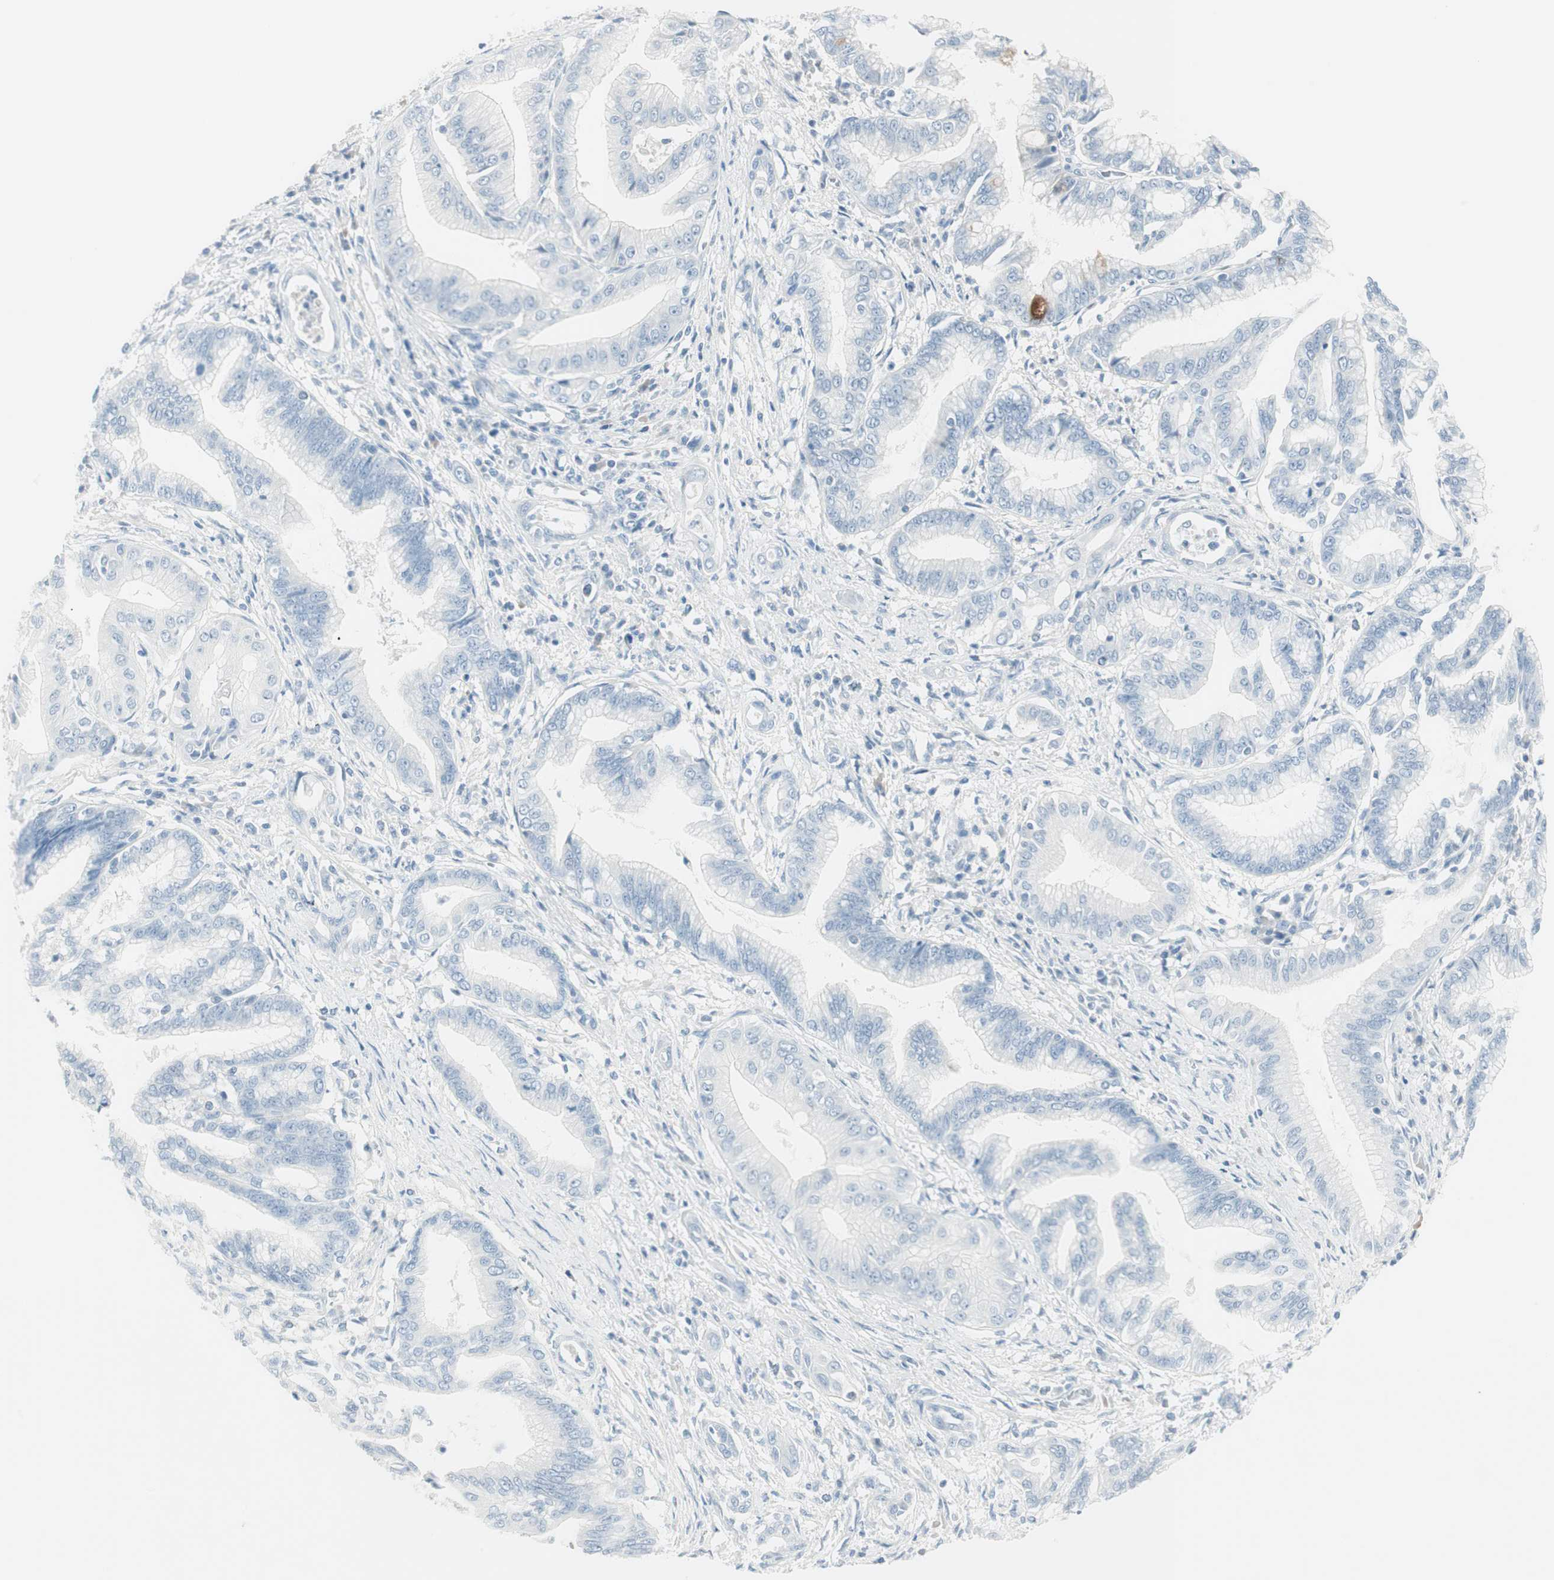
{"staining": {"intensity": "negative", "quantity": "none", "location": "none"}, "tissue": "pancreatic cancer", "cell_type": "Tumor cells", "image_type": "cancer", "snomed": [{"axis": "morphology", "description": "Adenocarcinoma, NOS"}, {"axis": "topography", "description": "Pancreas"}], "caption": "The histopathology image displays no staining of tumor cells in pancreatic adenocarcinoma.", "gene": "ITLN2", "patient": {"sex": "female", "age": 64}}